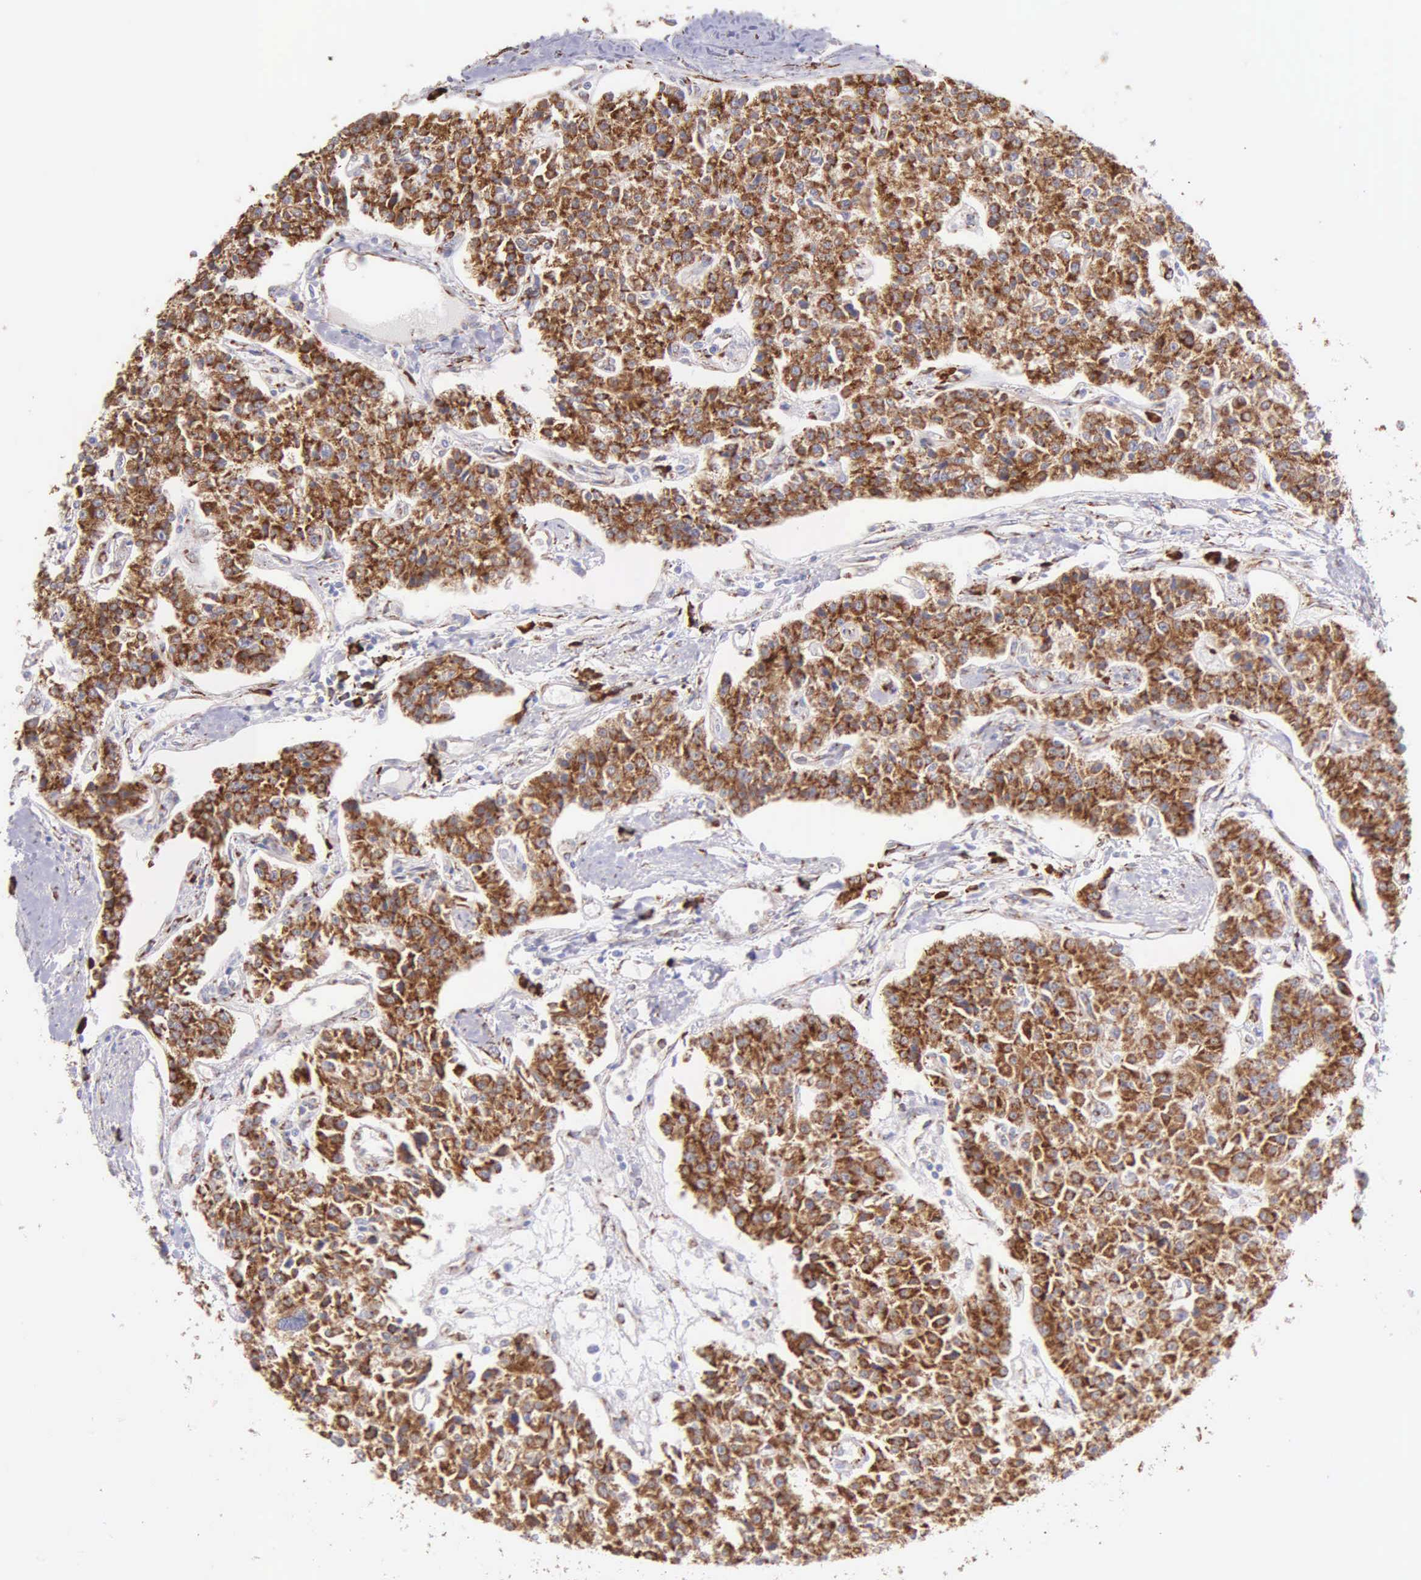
{"staining": {"intensity": "strong", "quantity": ">75%", "location": "cytoplasmic/membranous"}, "tissue": "carcinoid", "cell_type": "Tumor cells", "image_type": "cancer", "snomed": [{"axis": "morphology", "description": "Carcinoid, malignant, NOS"}, {"axis": "topography", "description": "Stomach"}], "caption": "Immunohistochemistry (IHC) photomicrograph of neoplastic tissue: malignant carcinoid stained using immunohistochemistry (IHC) reveals high levels of strong protein expression localized specifically in the cytoplasmic/membranous of tumor cells, appearing as a cytoplasmic/membranous brown color.", "gene": "CKAP4", "patient": {"sex": "female", "age": 76}}